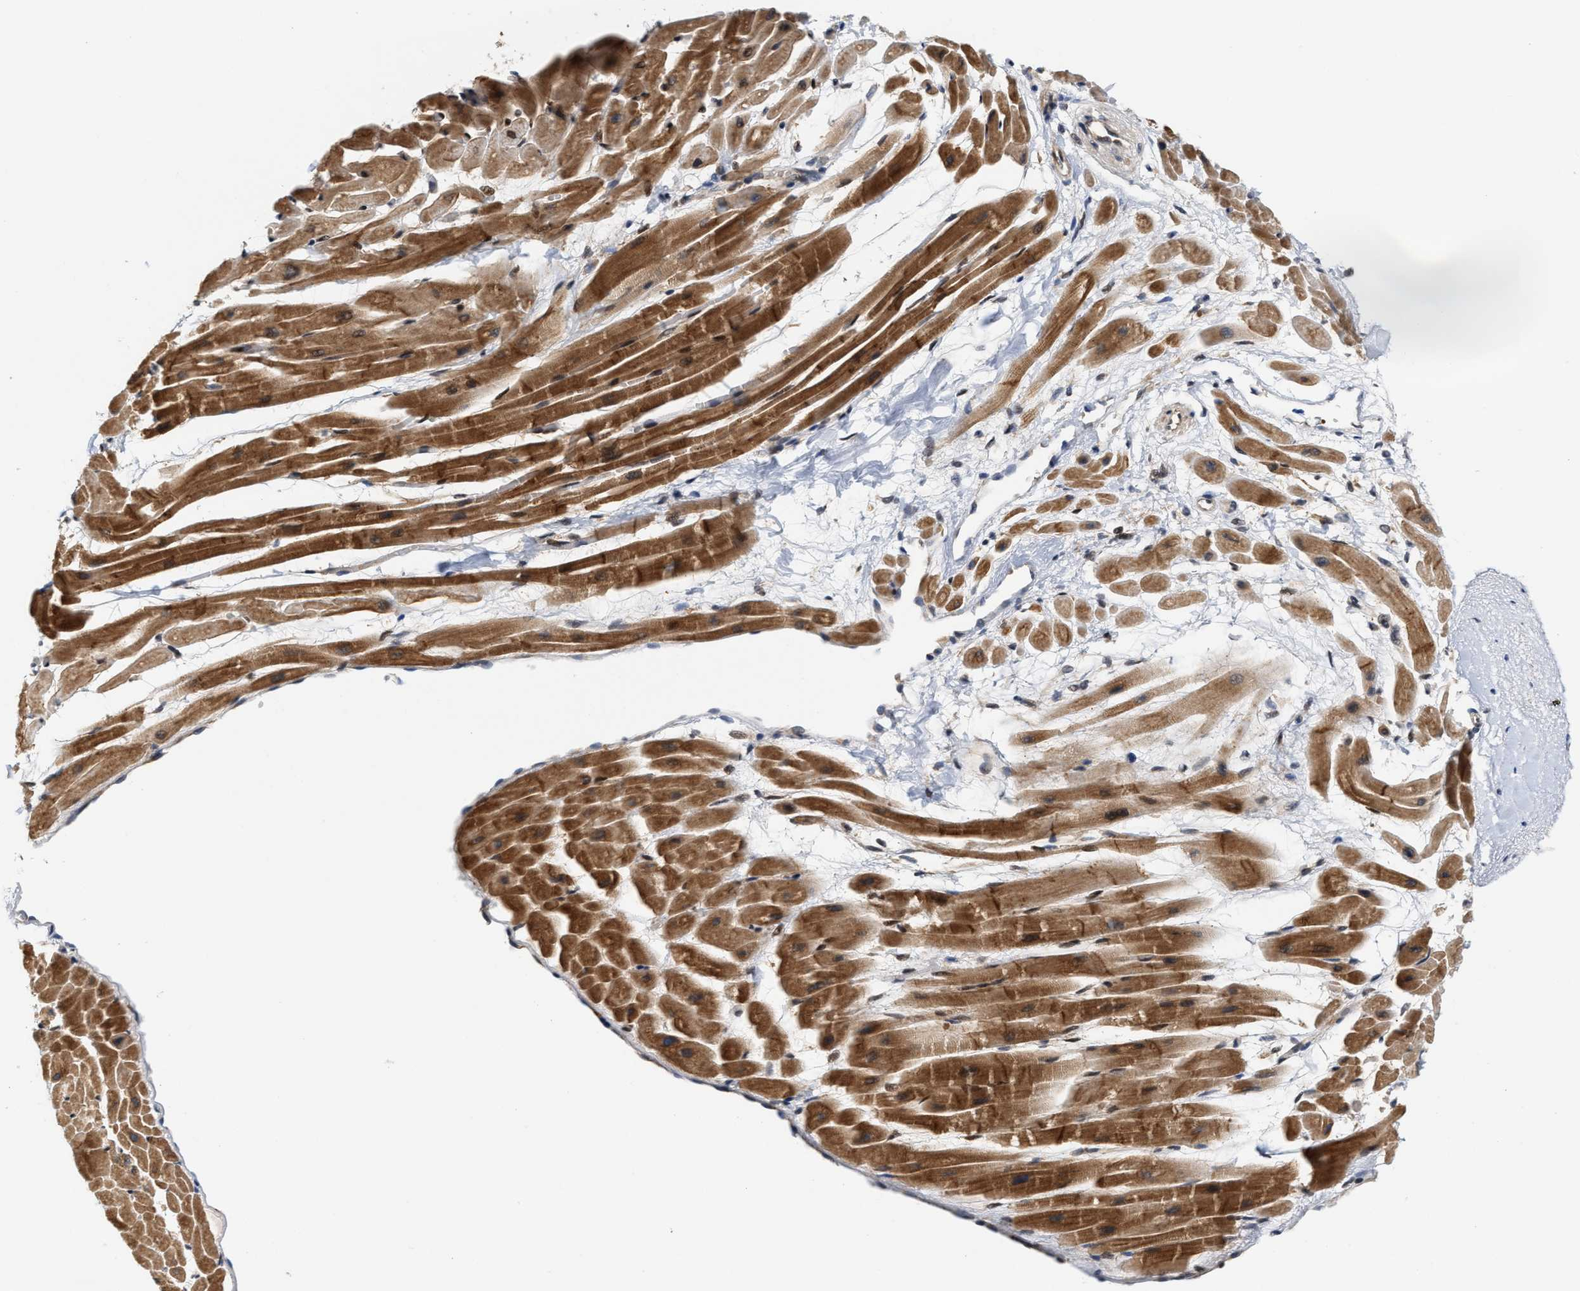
{"staining": {"intensity": "strong", "quantity": "25%-75%", "location": "cytoplasmic/membranous"}, "tissue": "heart muscle", "cell_type": "Cardiomyocytes", "image_type": "normal", "snomed": [{"axis": "morphology", "description": "Normal tissue, NOS"}, {"axis": "topography", "description": "Heart"}], "caption": "Immunohistochemical staining of normal heart muscle demonstrates 25%-75% levels of strong cytoplasmic/membranous protein expression in about 25%-75% of cardiomyocytes. The staining is performed using DAB (3,3'-diaminobenzidine) brown chromogen to label protein expression. The nuclei are counter-stained blue using hematoxylin.", "gene": "TCF4", "patient": {"sex": "male", "age": 45}}